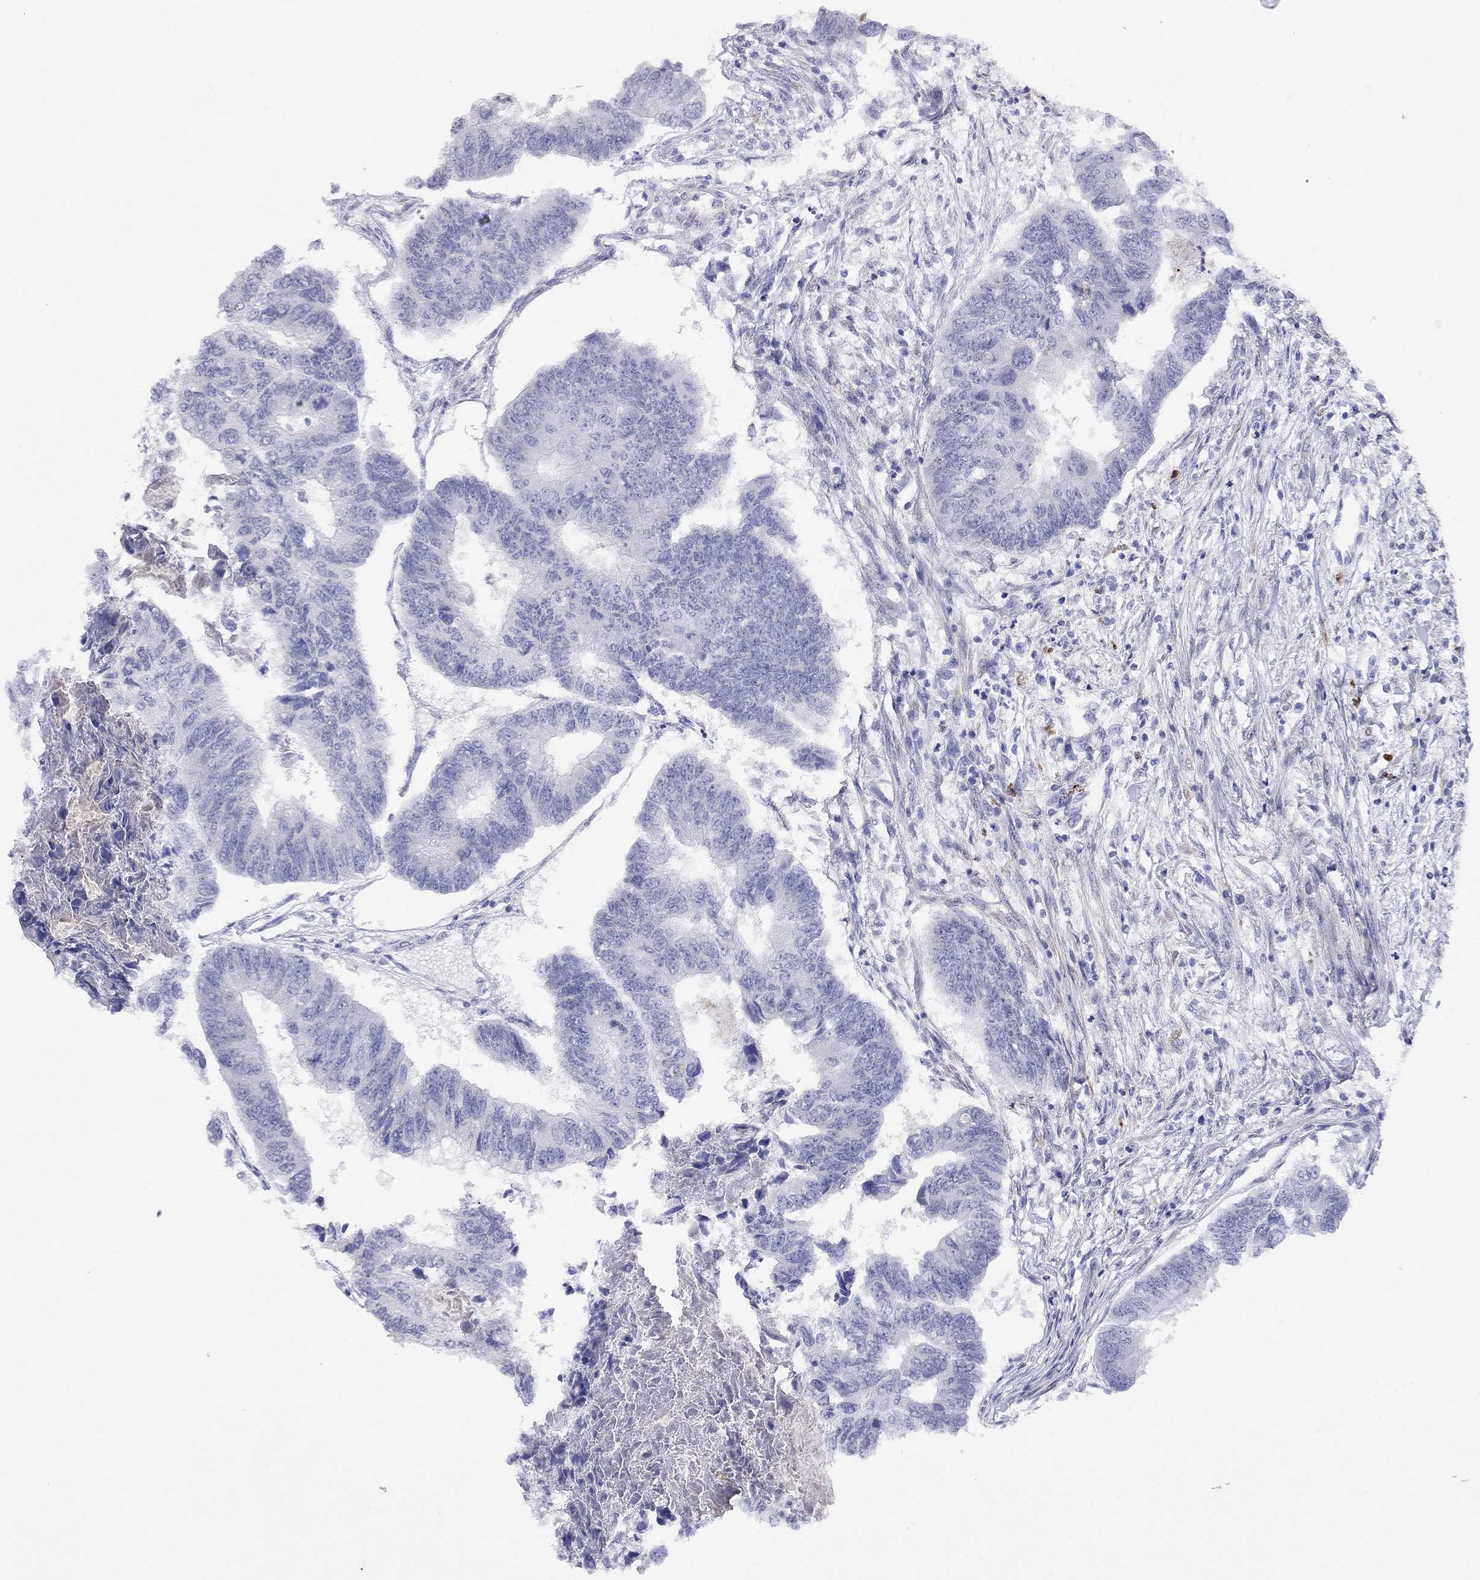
{"staining": {"intensity": "negative", "quantity": "none", "location": "none"}, "tissue": "colorectal cancer", "cell_type": "Tumor cells", "image_type": "cancer", "snomed": [{"axis": "morphology", "description": "Adenocarcinoma, NOS"}, {"axis": "topography", "description": "Colon"}], "caption": "IHC micrograph of human colorectal cancer (adenocarcinoma) stained for a protein (brown), which demonstrates no staining in tumor cells.", "gene": "SPINT4", "patient": {"sex": "female", "age": 65}}